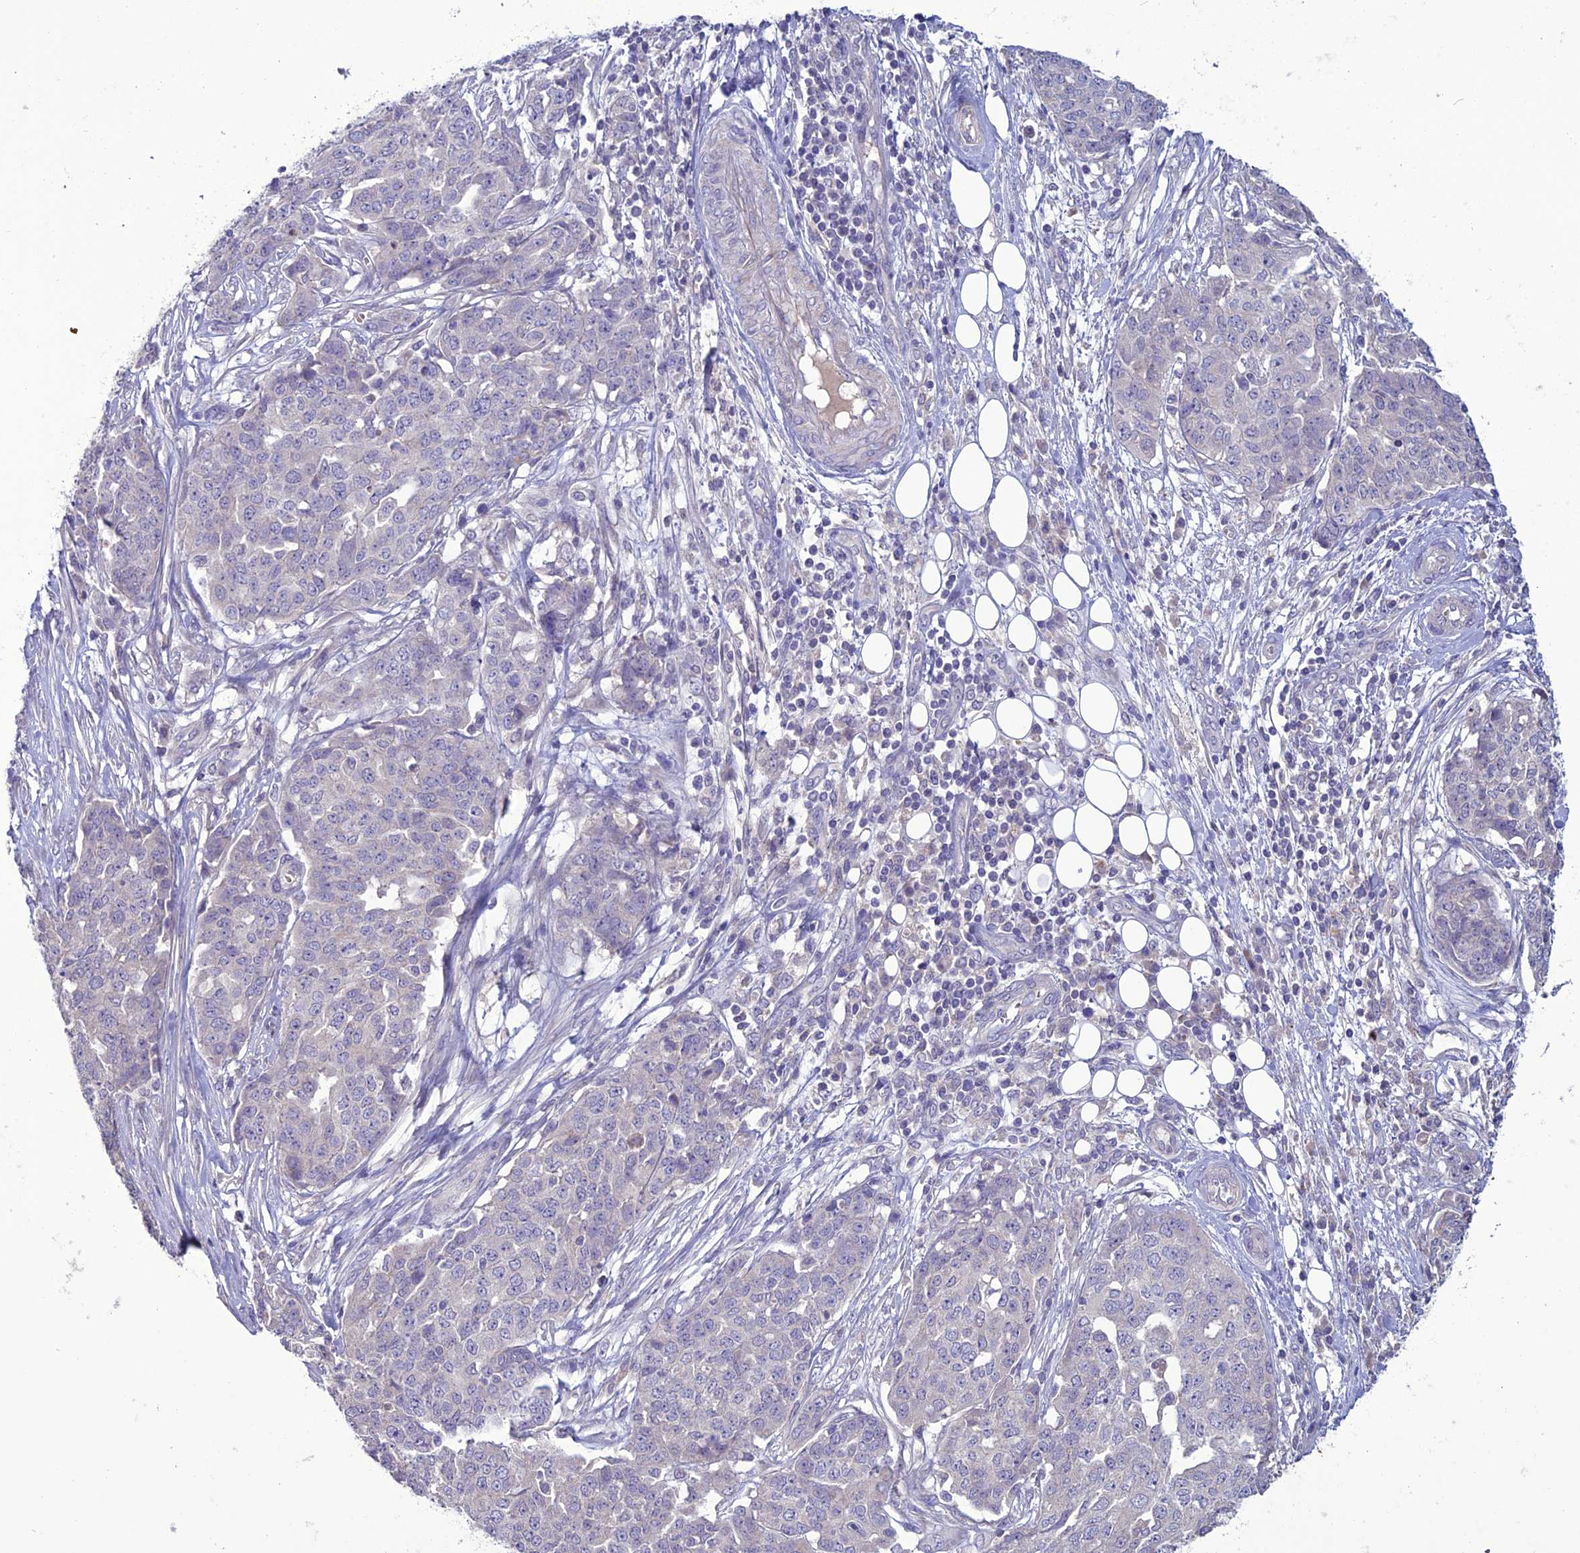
{"staining": {"intensity": "negative", "quantity": "none", "location": "none"}, "tissue": "ovarian cancer", "cell_type": "Tumor cells", "image_type": "cancer", "snomed": [{"axis": "morphology", "description": "Cystadenocarcinoma, serous, NOS"}, {"axis": "topography", "description": "Soft tissue"}, {"axis": "topography", "description": "Ovary"}], "caption": "High power microscopy photomicrograph of an immunohistochemistry photomicrograph of ovarian cancer, revealing no significant expression in tumor cells.", "gene": "C2orf76", "patient": {"sex": "female", "age": 57}}